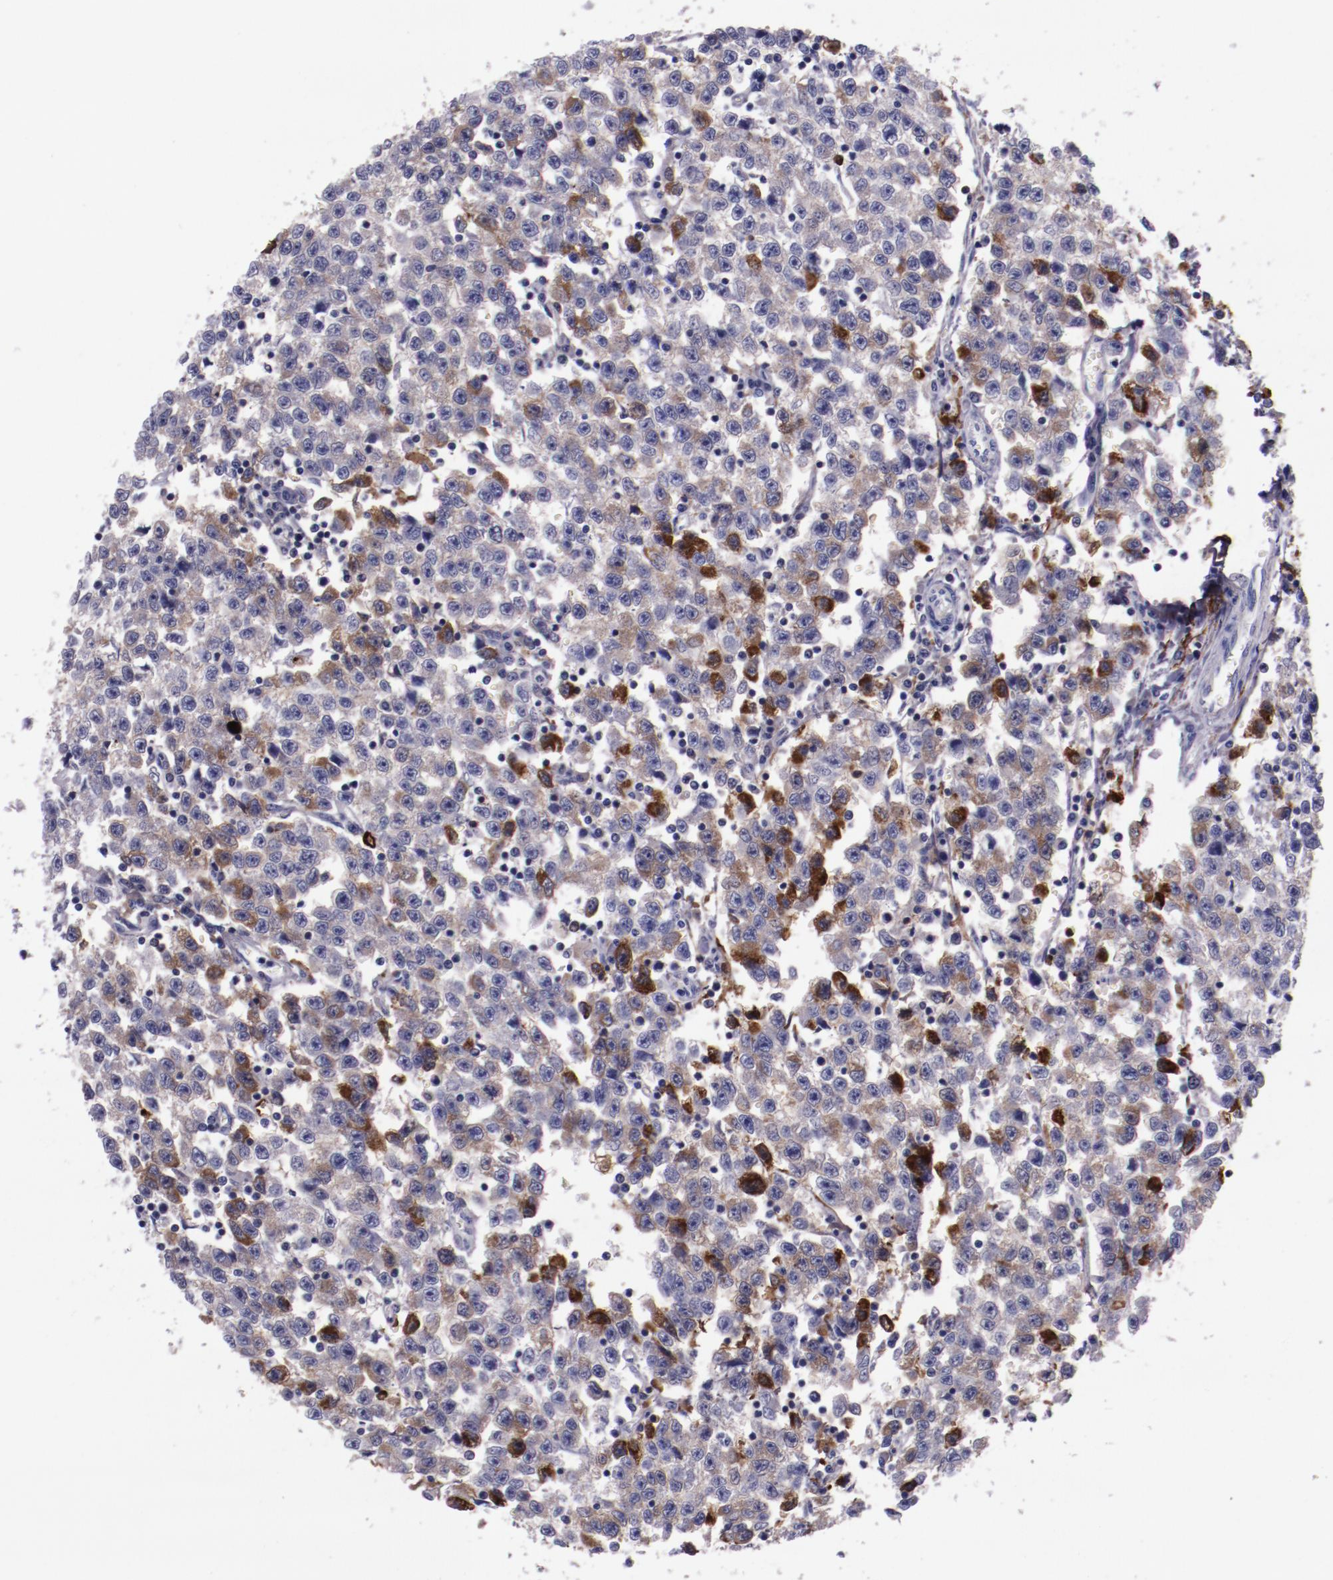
{"staining": {"intensity": "moderate", "quantity": "25%-75%", "location": "cytoplasmic/membranous"}, "tissue": "testis cancer", "cell_type": "Tumor cells", "image_type": "cancer", "snomed": [{"axis": "morphology", "description": "Seminoma, NOS"}, {"axis": "topography", "description": "Testis"}], "caption": "Protein staining of testis seminoma tissue reveals moderate cytoplasmic/membranous expression in about 25%-75% of tumor cells. Nuclei are stained in blue.", "gene": "APOH", "patient": {"sex": "male", "age": 35}}